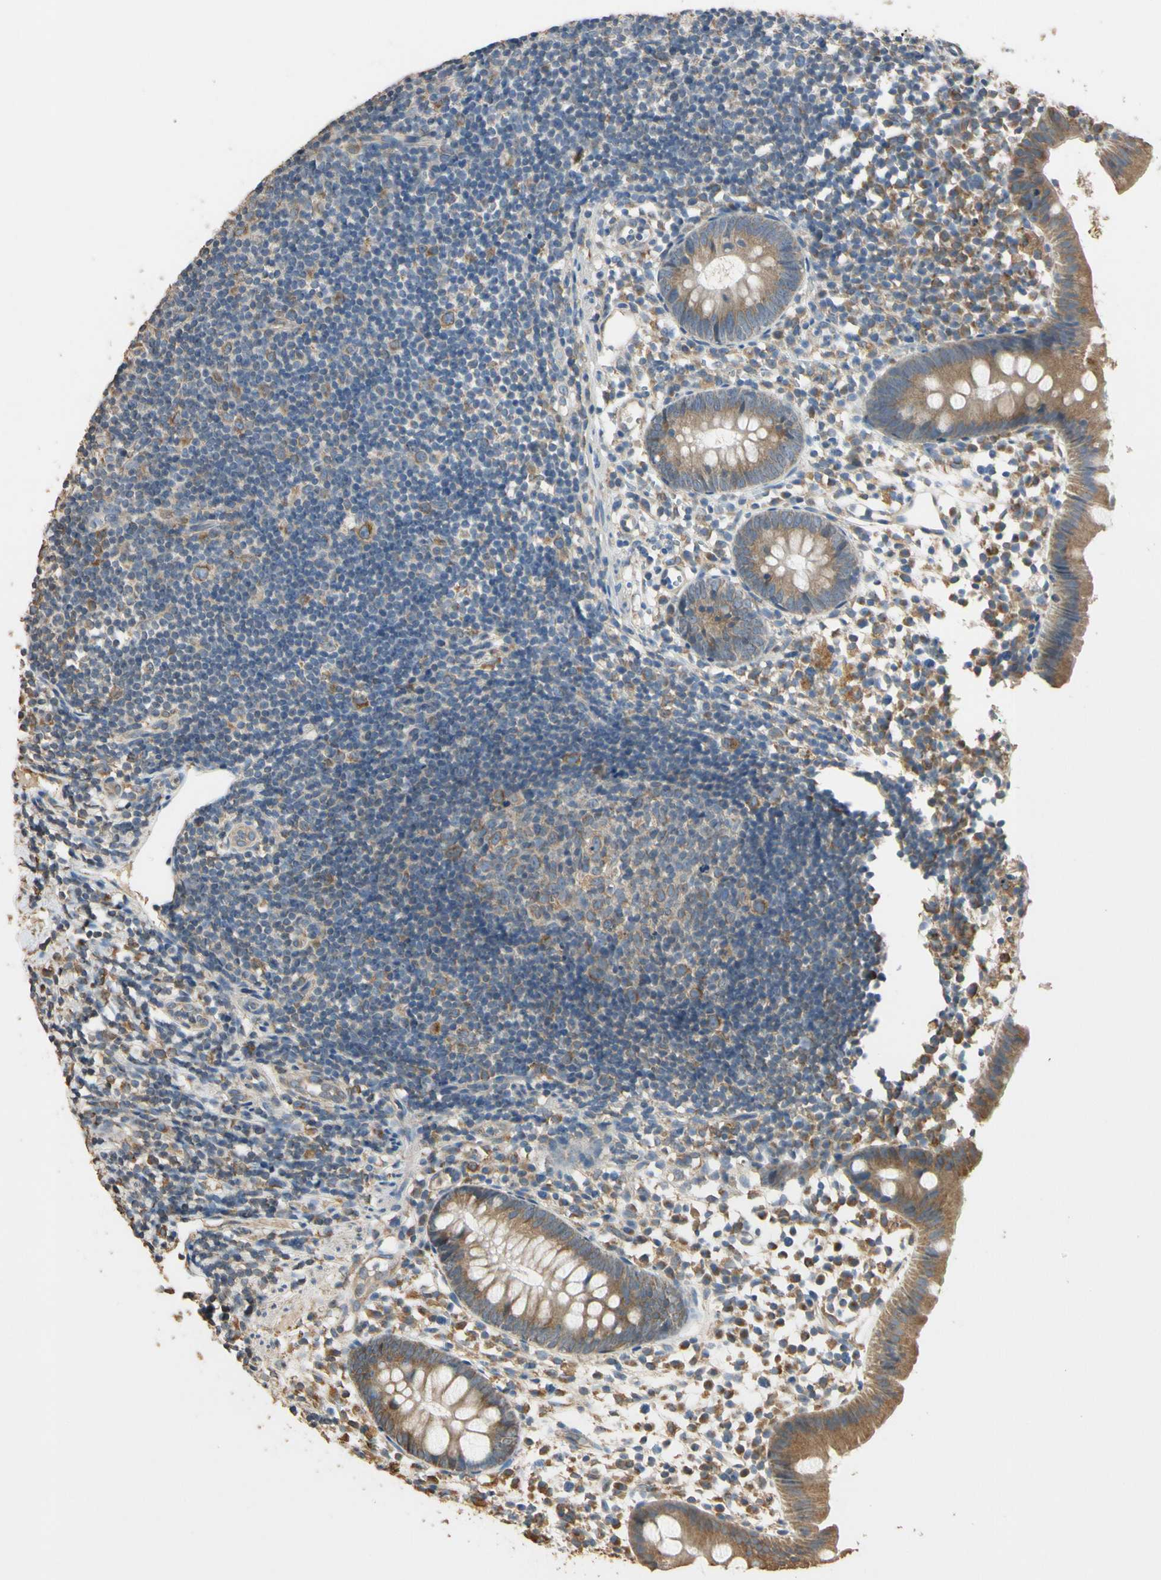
{"staining": {"intensity": "moderate", "quantity": ">75%", "location": "cytoplasmic/membranous"}, "tissue": "appendix", "cell_type": "Glandular cells", "image_type": "normal", "snomed": [{"axis": "morphology", "description": "Normal tissue, NOS"}, {"axis": "topography", "description": "Appendix"}], "caption": "This histopathology image shows unremarkable appendix stained with immunohistochemistry (IHC) to label a protein in brown. The cytoplasmic/membranous of glandular cells show moderate positivity for the protein. Nuclei are counter-stained blue.", "gene": "STX18", "patient": {"sex": "female", "age": 20}}